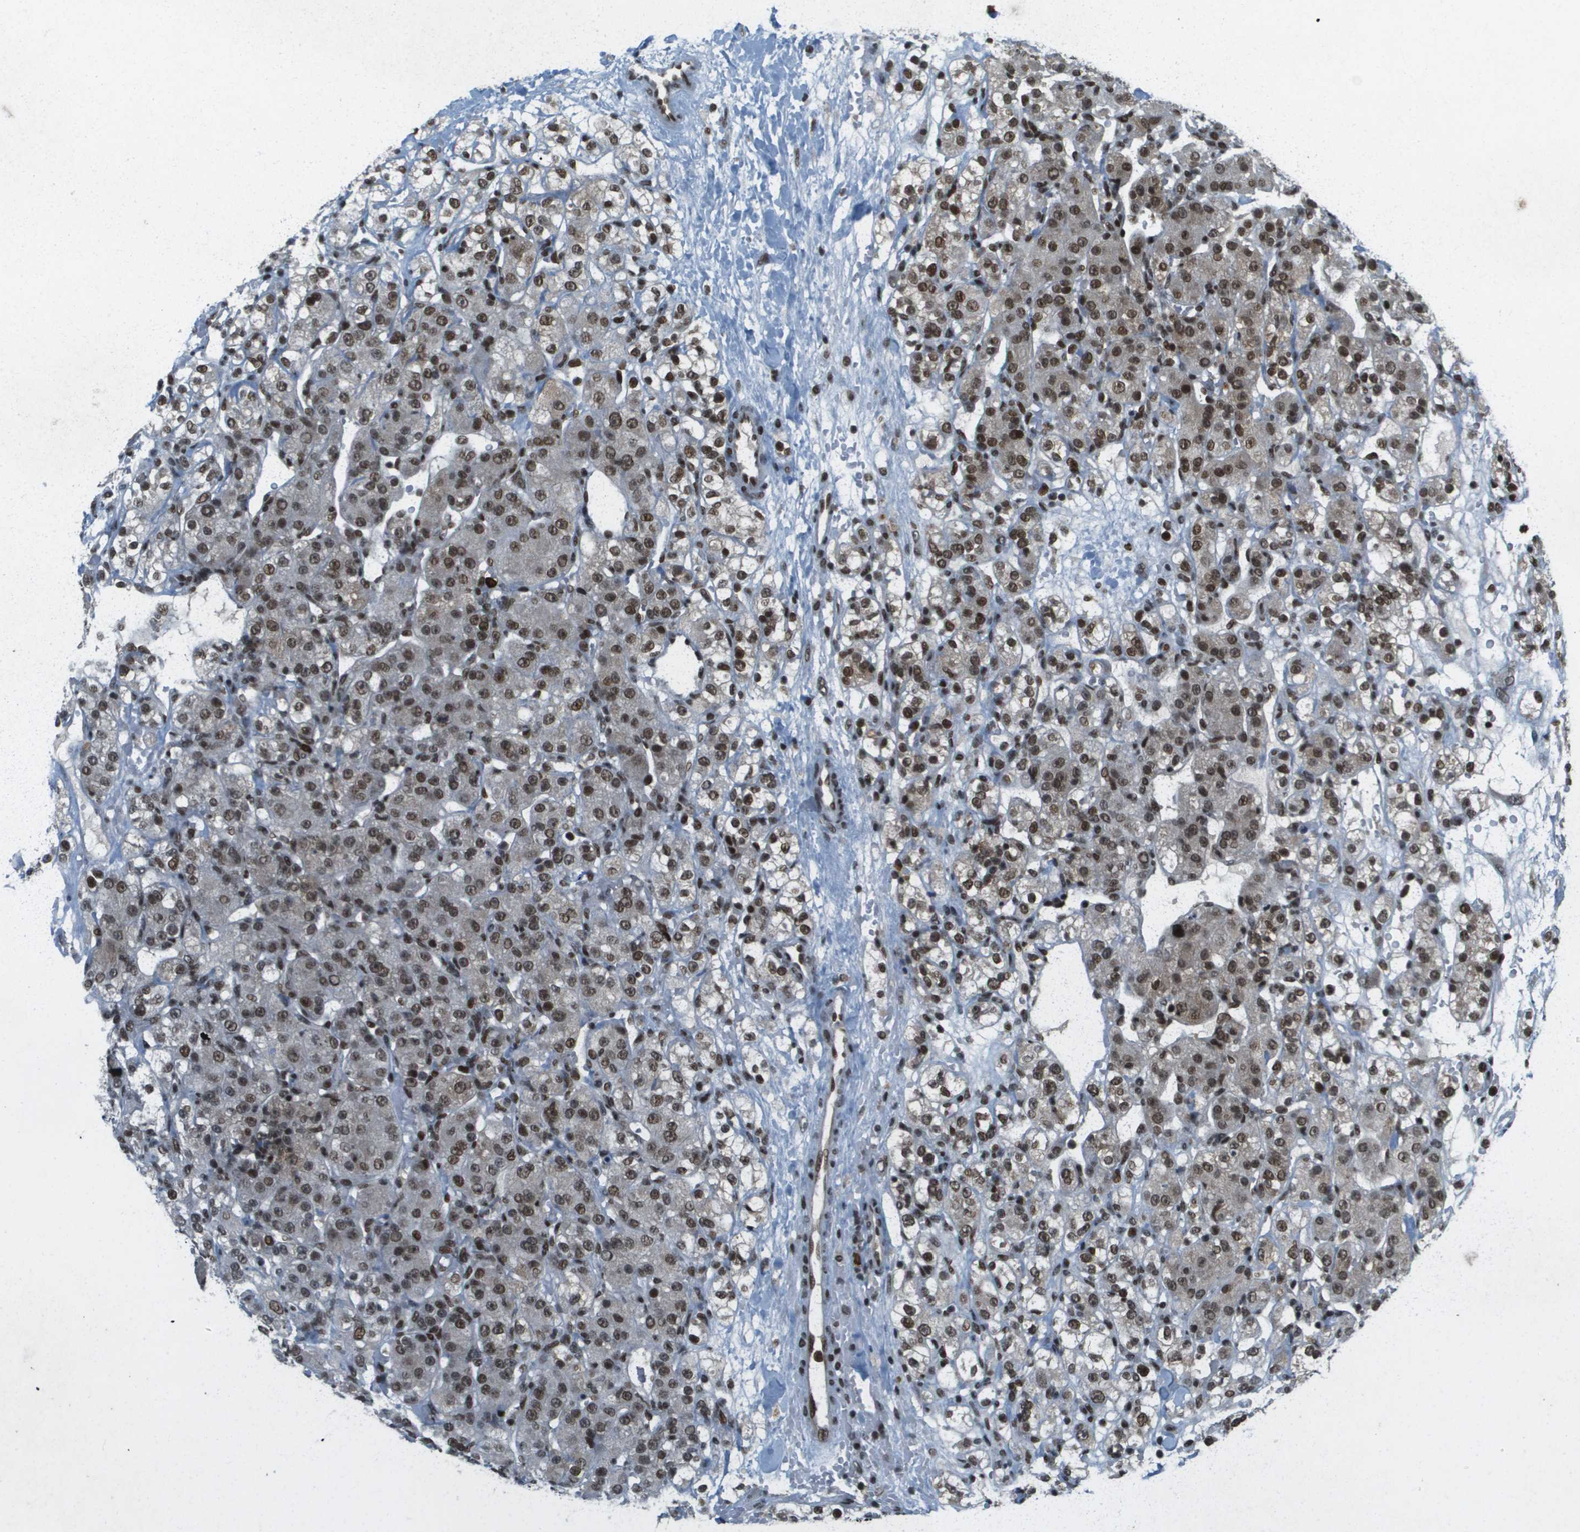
{"staining": {"intensity": "strong", "quantity": ">75%", "location": "nuclear"}, "tissue": "renal cancer", "cell_type": "Tumor cells", "image_type": "cancer", "snomed": [{"axis": "morphology", "description": "Normal tissue, NOS"}, {"axis": "morphology", "description": "Adenocarcinoma, NOS"}, {"axis": "topography", "description": "Kidney"}], "caption": "This micrograph demonstrates immunohistochemistry staining of adenocarcinoma (renal), with high strong nuclear expression in approximately >75% of tumor cells.", "gene": "IRF7", "patient": {"sex": "male", "age": 61}}